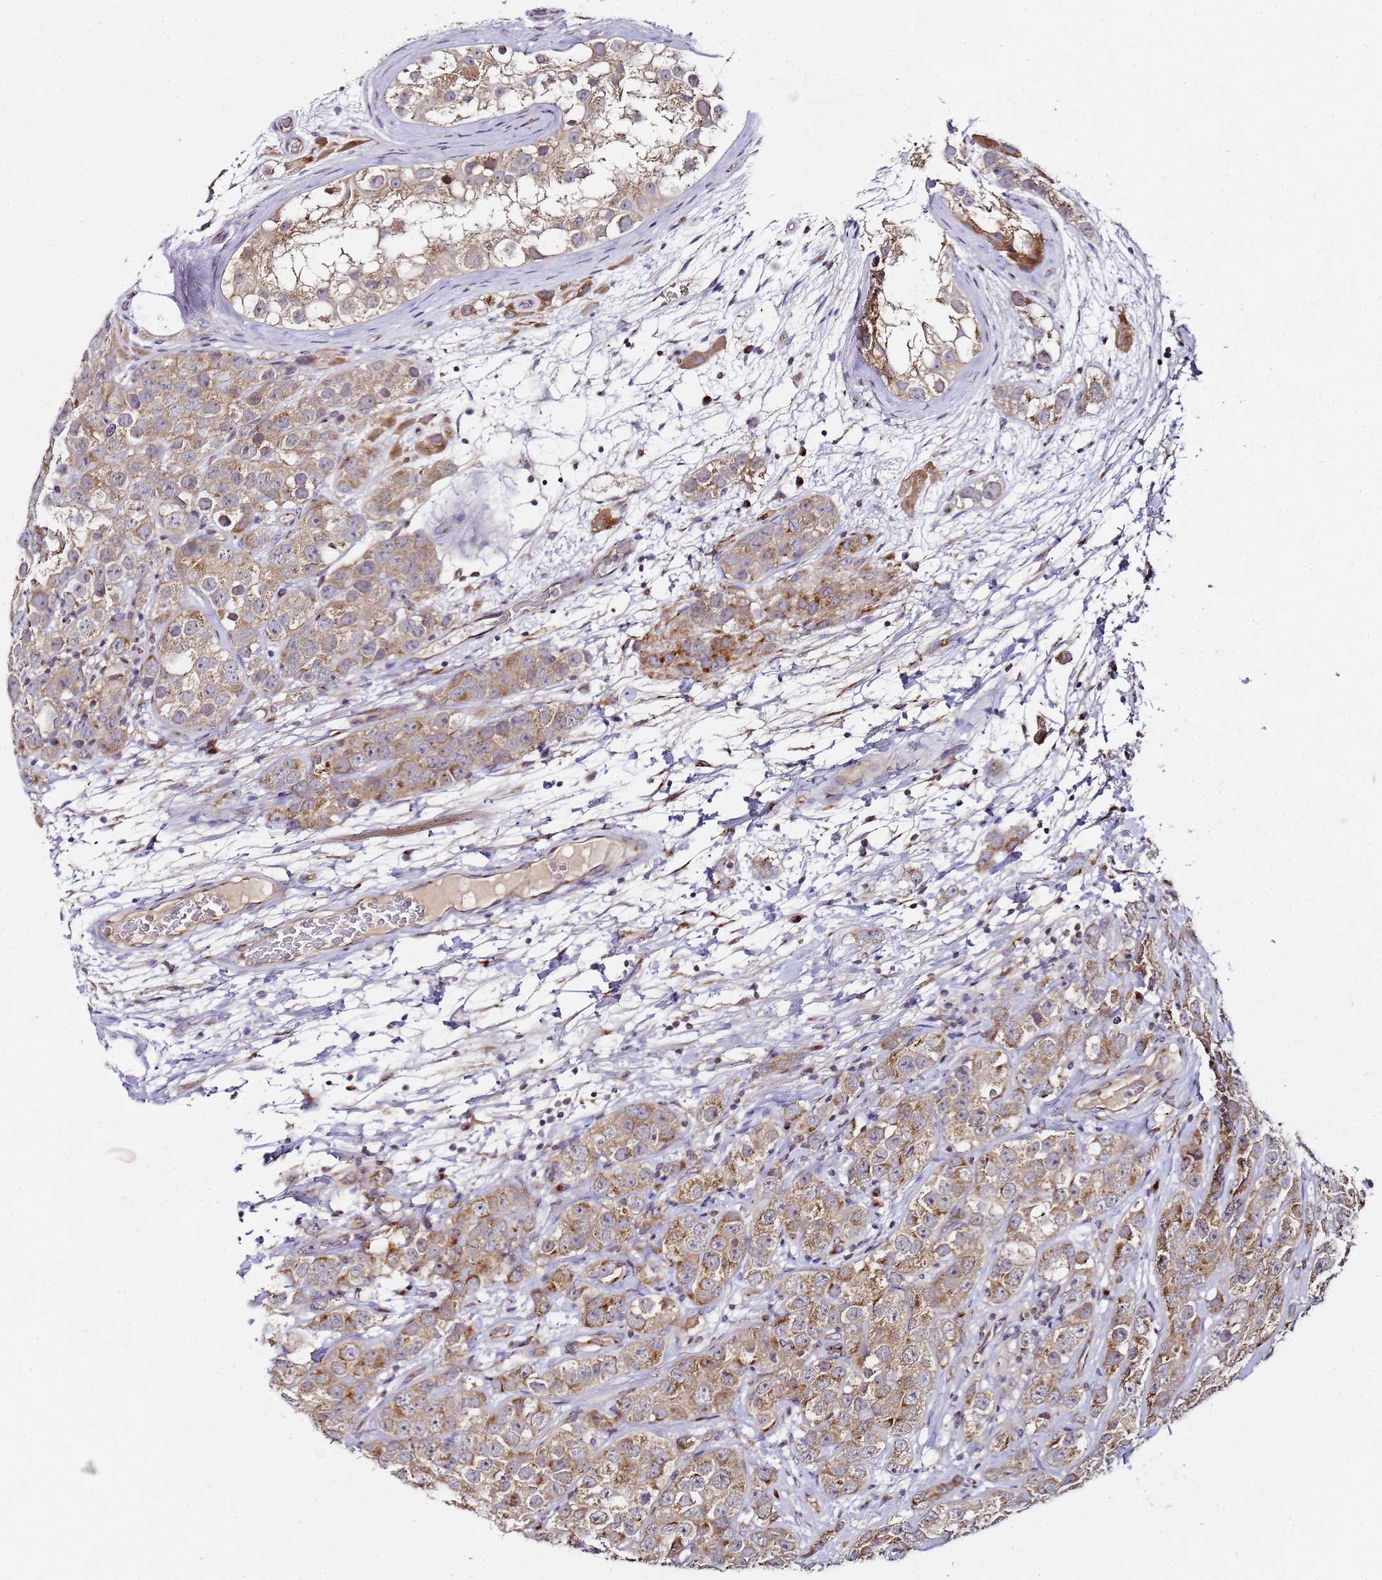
{"staining": {"intensity": "moderate", "quantity": ">75%", "location": "cytoplasmic/membranous"}, "tissue": "testis cancer", "cell_type": "Tumor cells", "image_type": "cancer", "snomed": [{"axis": "morphology", "description": "Seminoma, NOS"}, {"axis": "topography", "description": "Testis"}], "caption": "High-power microscopy captured an immunohistochemistry photomicrograph of testis cancer, revealing moderate cytoplasmic/membranous staining in approximately >75% of tumor cells.", "gene": "MRPL49", "patient": {"sex": "male", "age": 28}}